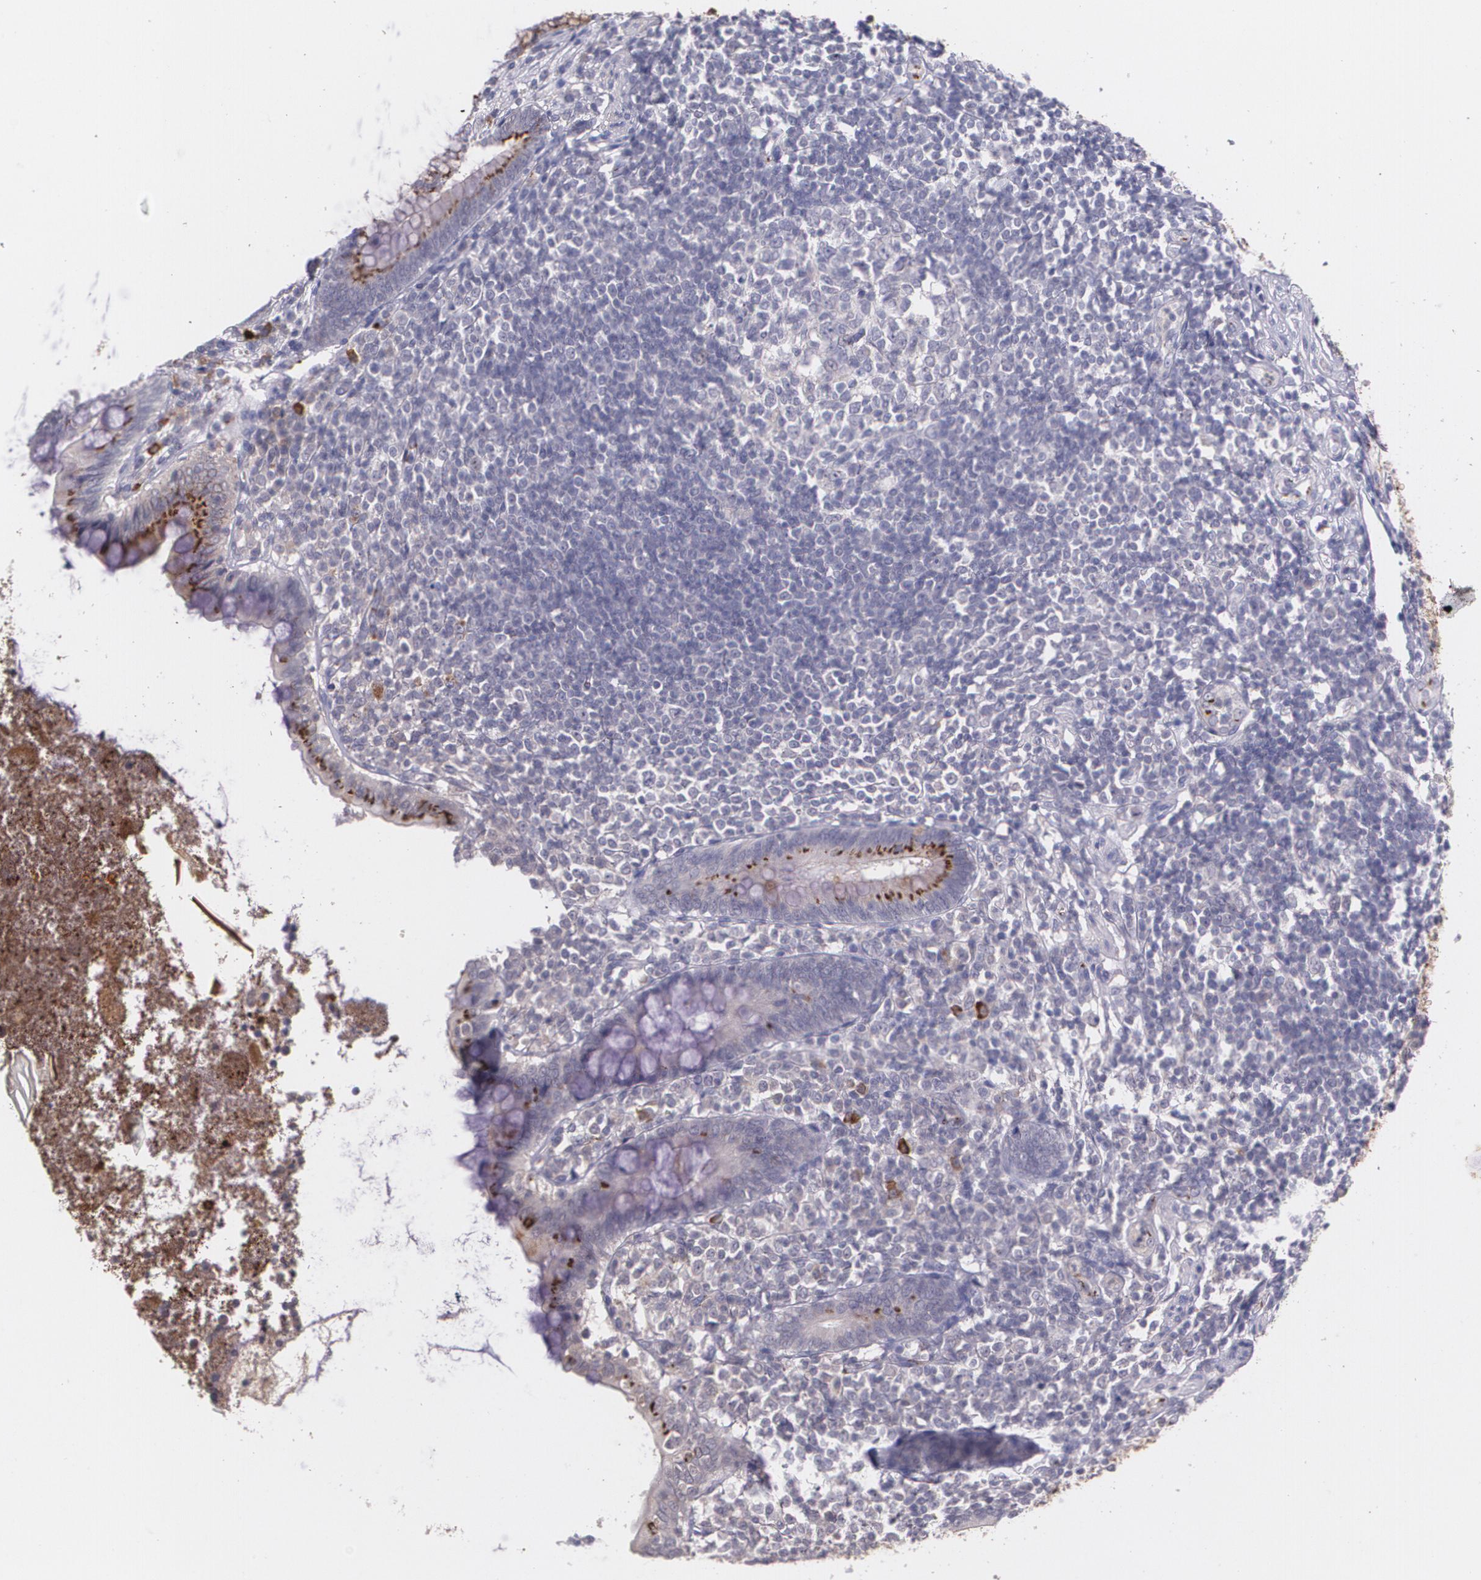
{"staining": {"intensity": "moderate", "quantity": ">75%", "location": "cytoplasmic/membranous"}, "tissue": "appendix", "cell_type": "Glandular cells", "image_type": "normal", "snomed": [{"axis": "morphology", "description": "Normal tissue, NOS"}, {"axis": "topography", "description": "Appendix"}], "caption": "A brown stain labels moderate cytoplasmic/membranous staining of a protein in glandular cells of benign human appendix. (DAB IHC with brightfield microscopy, high magnification).", "gene": "TM4SF1", "patient": {"sex": "female", "age": 66}}